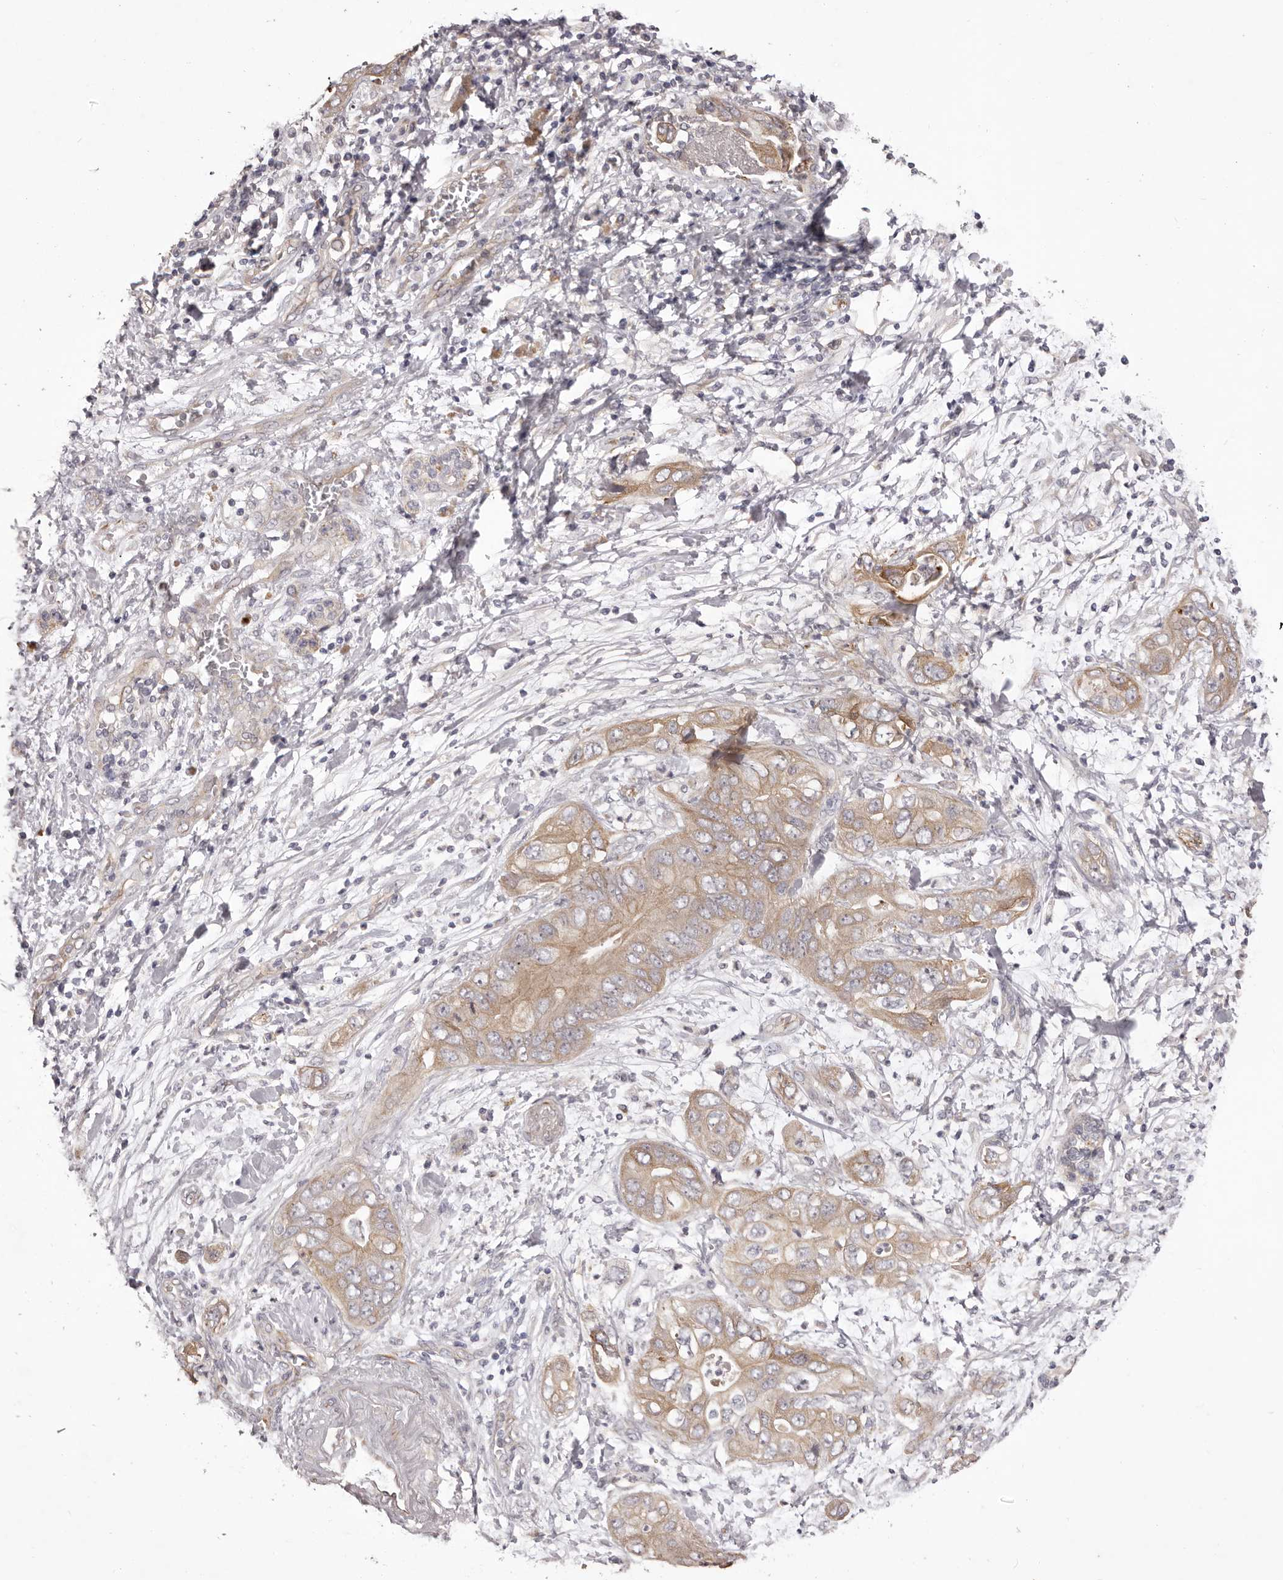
{"staining": {"intensity": "weak", "quantity": ">75%", "location": "cytoplasmic/membranous"}, "tissue": "pancreatic cancer", "cell_type": "Tumor cells", "image_type": "cancer", "snomed": [{"axis": "morphology", "description": "Adenocarcinoma, NOS"}, {"axis": "topography", "description": "Pancreas"}], "caption": "Weak cytoplasmic/membranous positivity for a protein is seen in about >75% of tumor cells of pancreatic cancer (adenocarcinoma) using immunohistochemistry (IHC).", "gene": "PNRC1", "patient": {"sex": "female", "age": 78}}